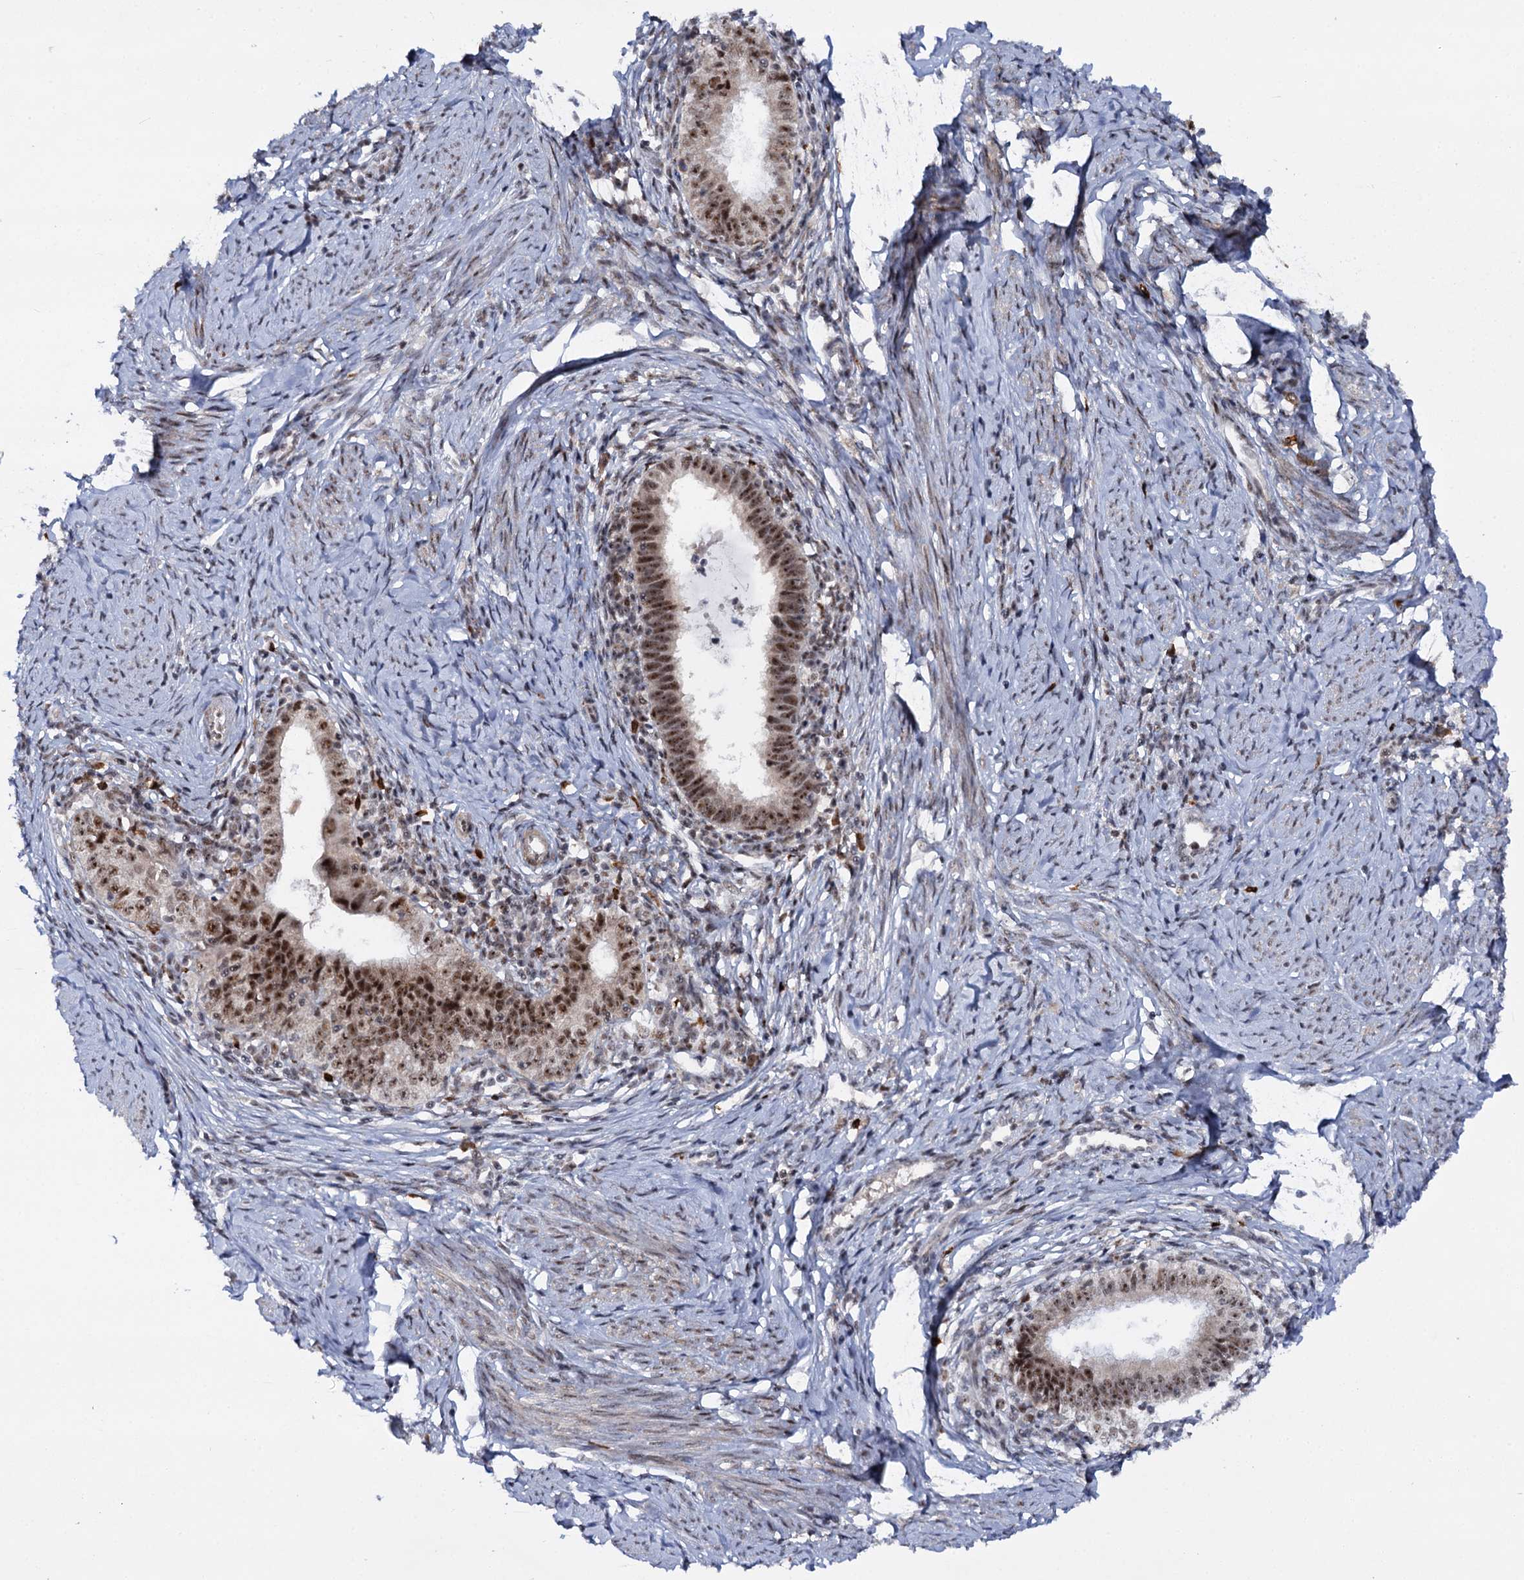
{"staining": {"intensity": "strong", "quantity": ">75%", "location": "nuclear"}, "tissue": "cervical cancer", "cell_type": "Tumor cells", "image_type": "cancer", "snomed": [{"axis": "morphology", "description": "Adenocarcinoma, NOS"}, {"axis": "topography", "description": "Cervix"}], "caption": "This photomicrograph shows immunohistochemistry staining of adenocarcinoma (cervical), with high strong nuclear positivity in about >75% of tumor cells.", "gene": "BUD13", "patient": {"sex": "female", "age": 36}}